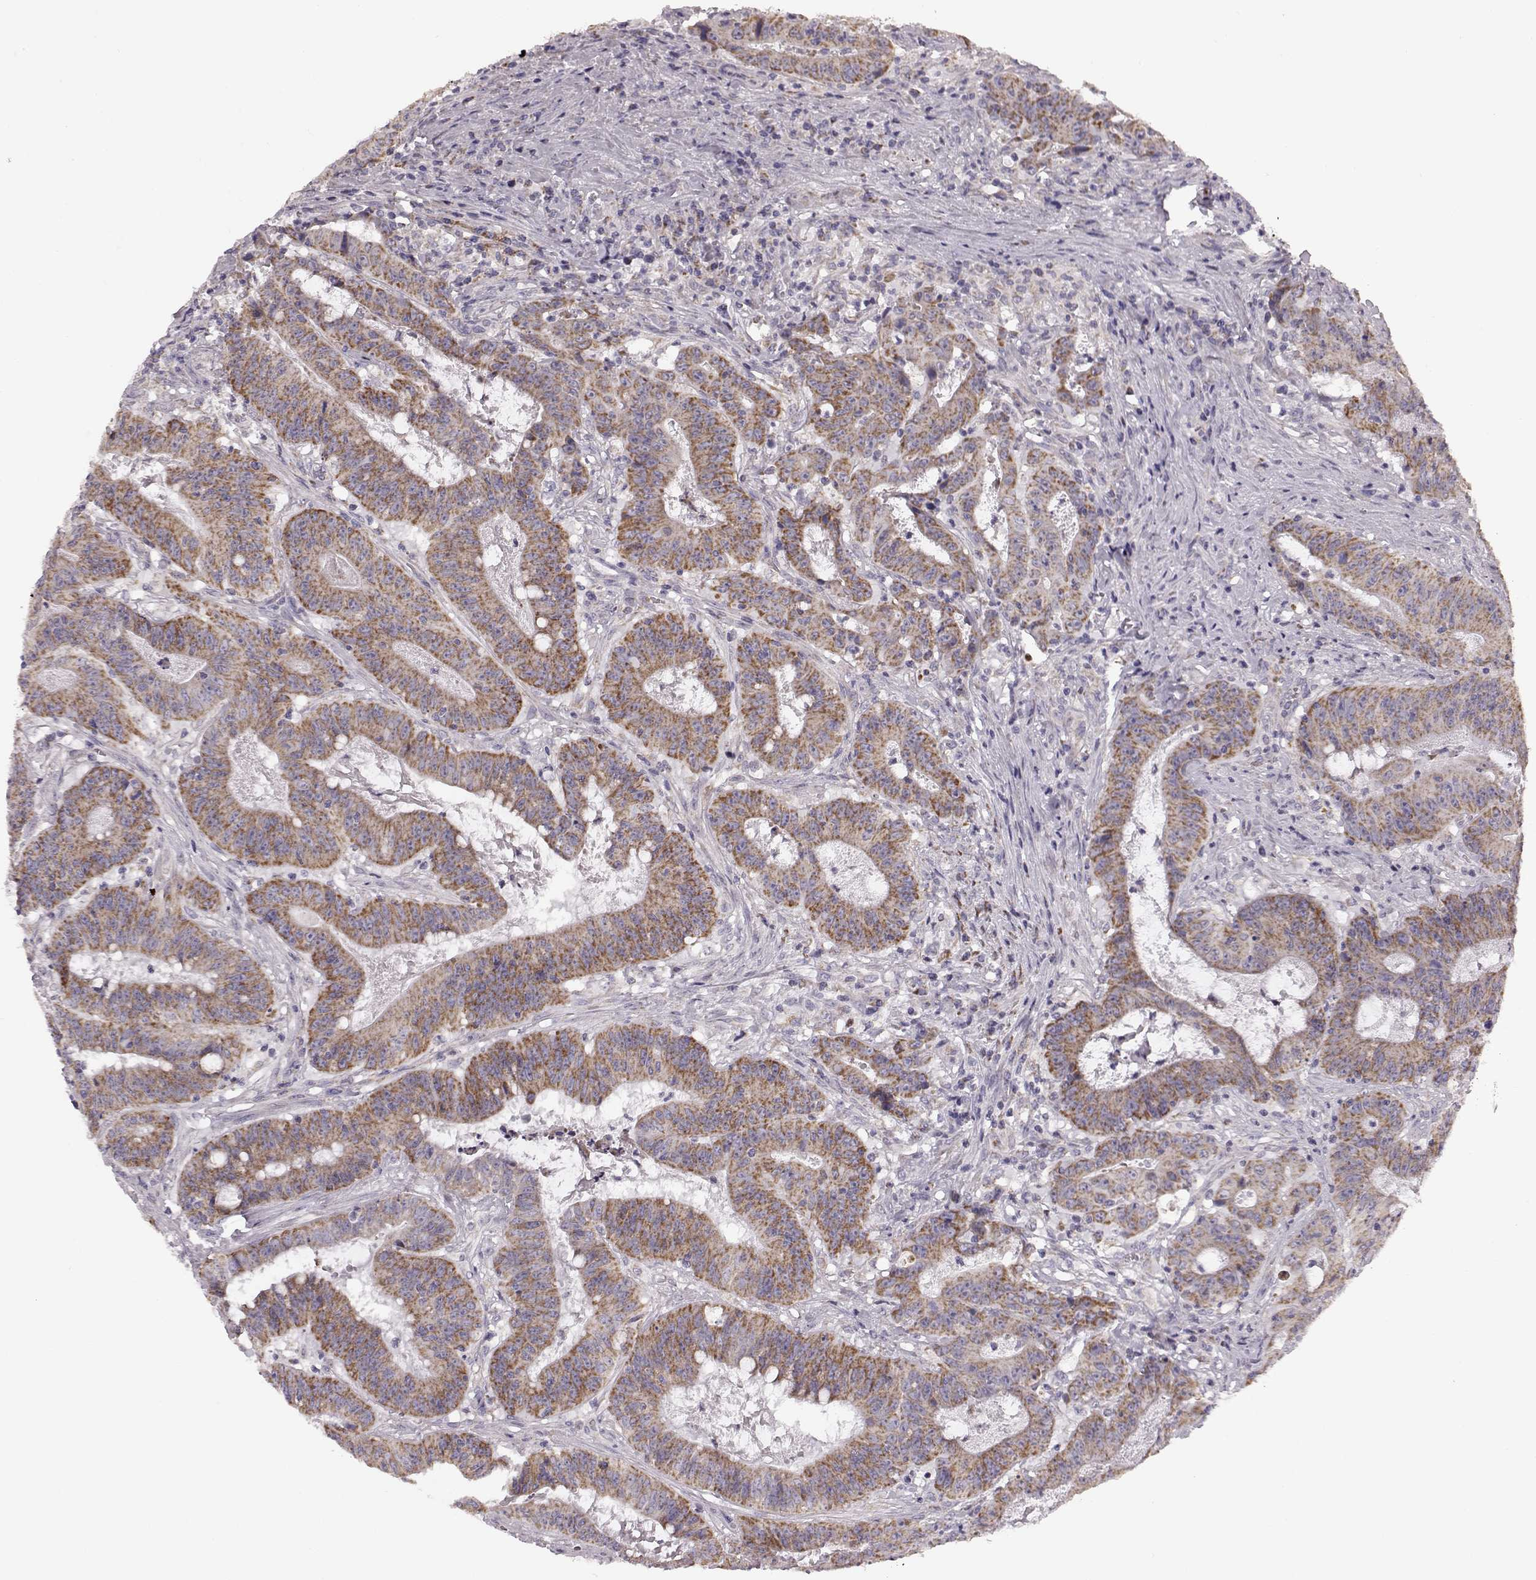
{"staining": {"intensity": "moderate", "quantity": ">75%", "location": "cytoplasmic/membranous"}, "tissue": "colorectal cancer", "cell_type": "Tumor cells", "image_type": "cancer", "snomed": [{"axis": "morphology", "description": "Adenocarcinoma, NOS"}, {"axis": "topography", "description": "Colon"}], "caption": "Brown immunohistochemical staining in colorectal cancer (adenocarcinoma) demonstrates moderate cytoplasmic/membranous staining in approximately >75% of tumor cells. (brown staining indicates protein expression, while blue staining denotes nuclei).", "gene": "FAM8A1", "patient": {"sex": "male", "age": 33}}